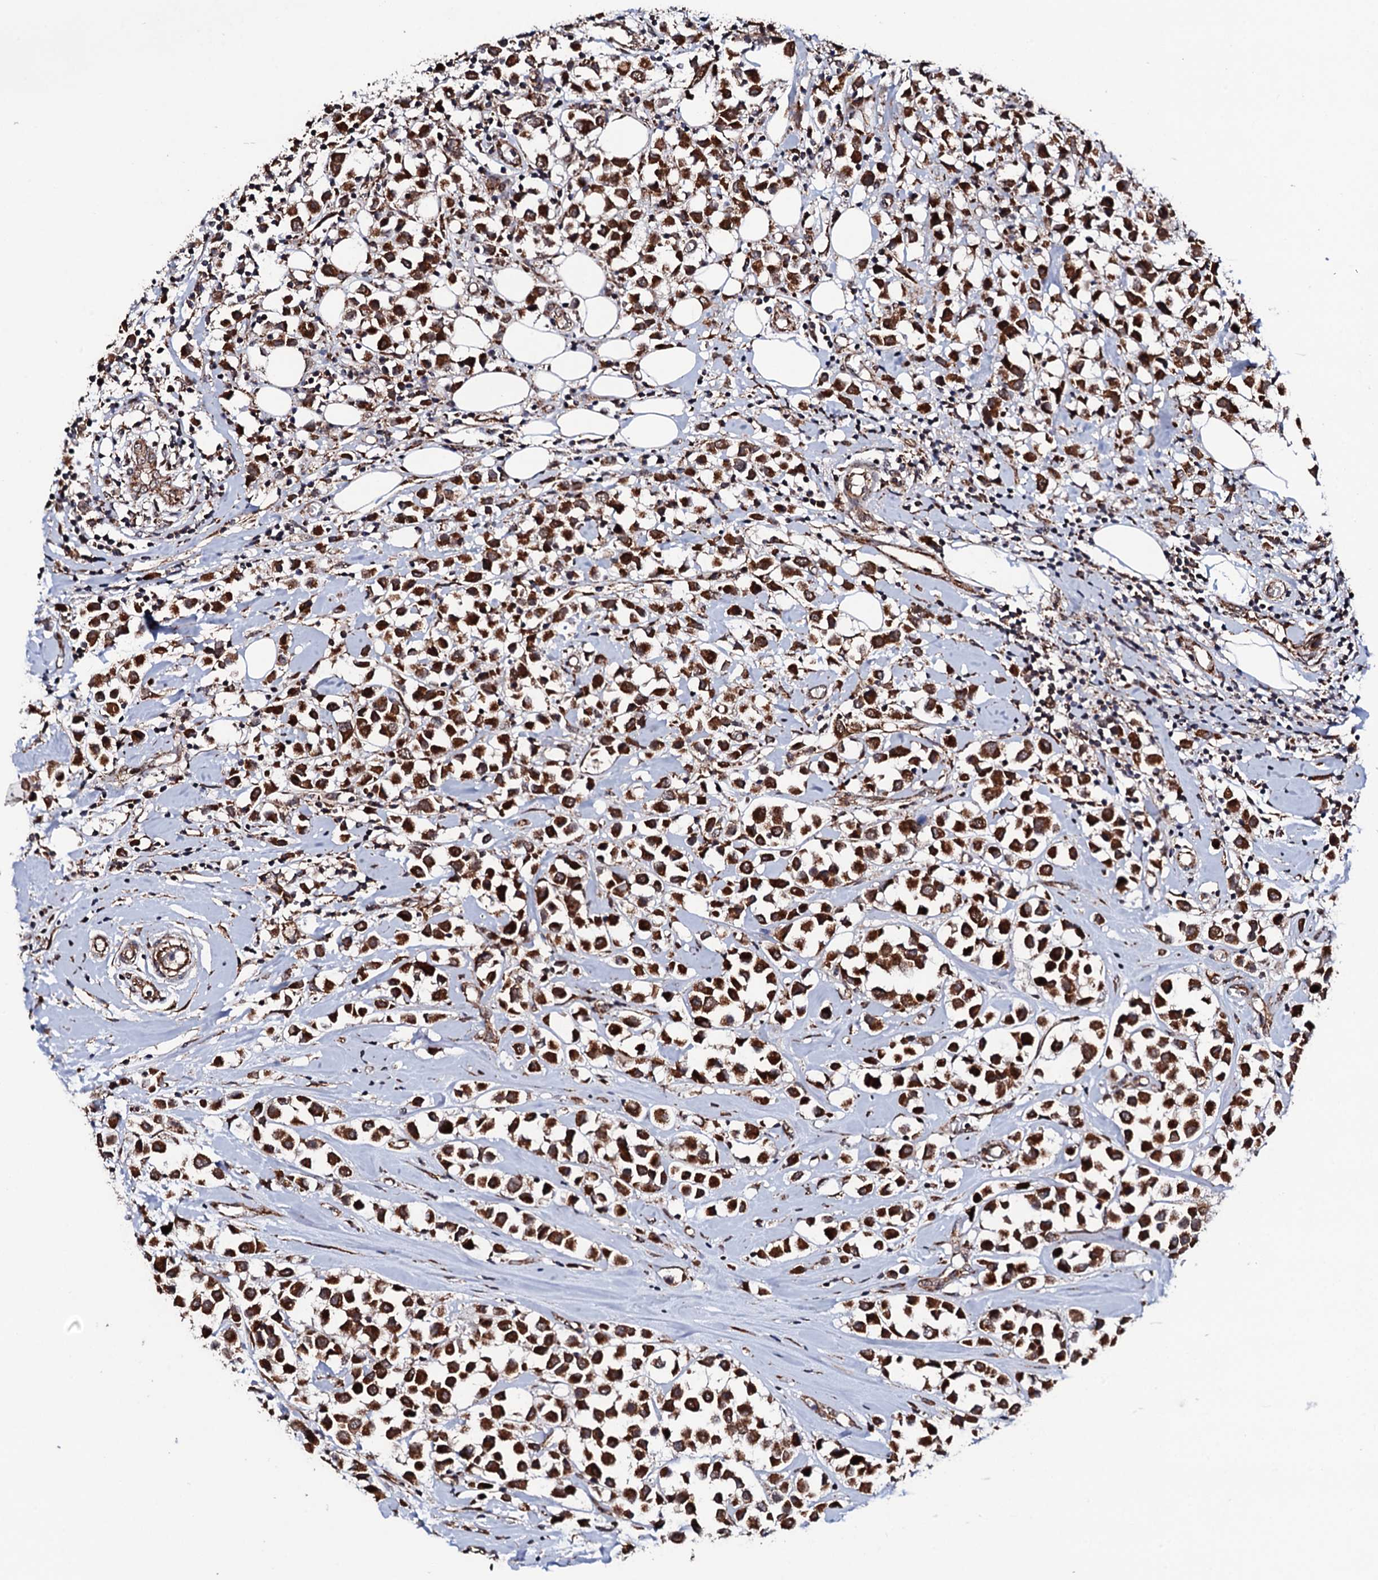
{"staining": {"intensity": "strong", "quantity": ">75%", "location": "cytoplasmic/membranous"}, "tissue": "breast cancer", "cell_type": "Tumor cells", "image_type": "cancer", "snomed": [{"axis": "morphology", "description": "Duct carcinoma"}, {"axis": "topography", "description": "Breast"}], "caption": "Human invasive ductal carcinoma (breast) stained for a protein (brown) displays strong cytoplasmic/membranous positive positivity in approximately >75% of tumor cells.", "gene": "MTIF3", "patient": {"sex": "female", "age": 61}}